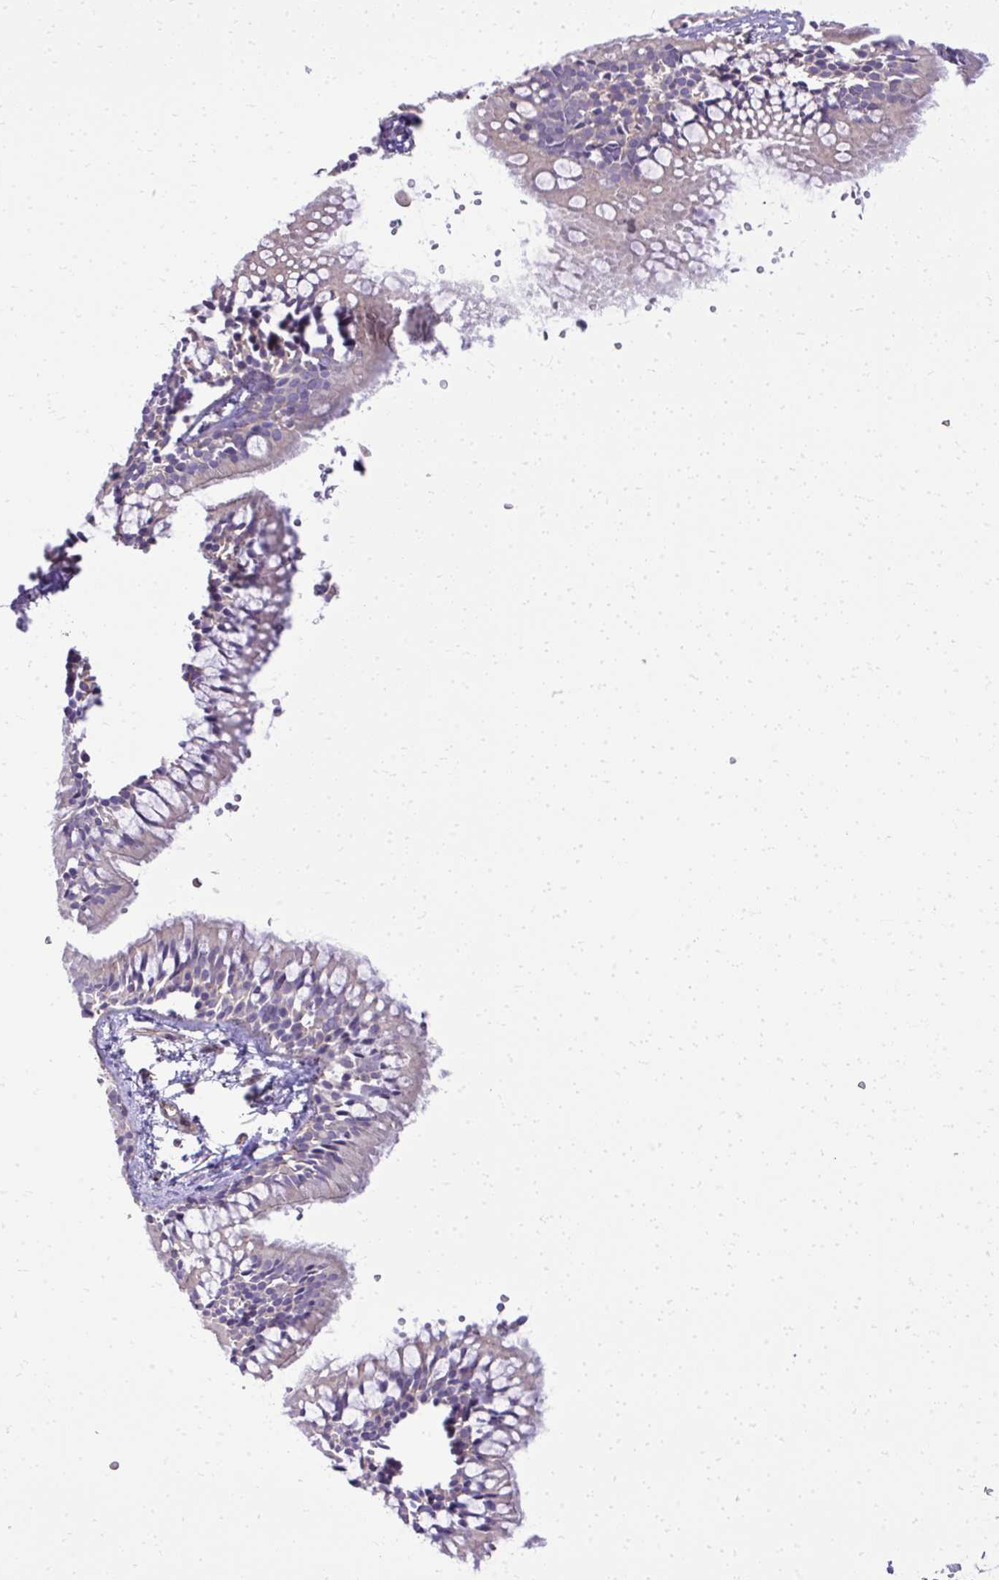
{"staining": {"intensity": "weak", "quantity": "25%-75%", "location": "cytoplasmic/membranous"}, "tissue": "bronchus", "cell_type": "Respiratory epithelial cells", "image_type": "normal", "snomed": [{"axis": "morphology", "description": "Normal tissue, NOS"}, {"axis": "topography", "description": "Cartilage tissue"}, {"axis": "topography", "description": "Bronchus"}, {"axis": "topography", "description": "Peripheral nerve tissue"}], "caption": "Benign bronchus shows weak cytoplasmic/membranous expression in about 25%-75% of respiratory epithelial cells.", "gene": "RUNDC3B", "patient": {"sex": "female", "age": 59}}